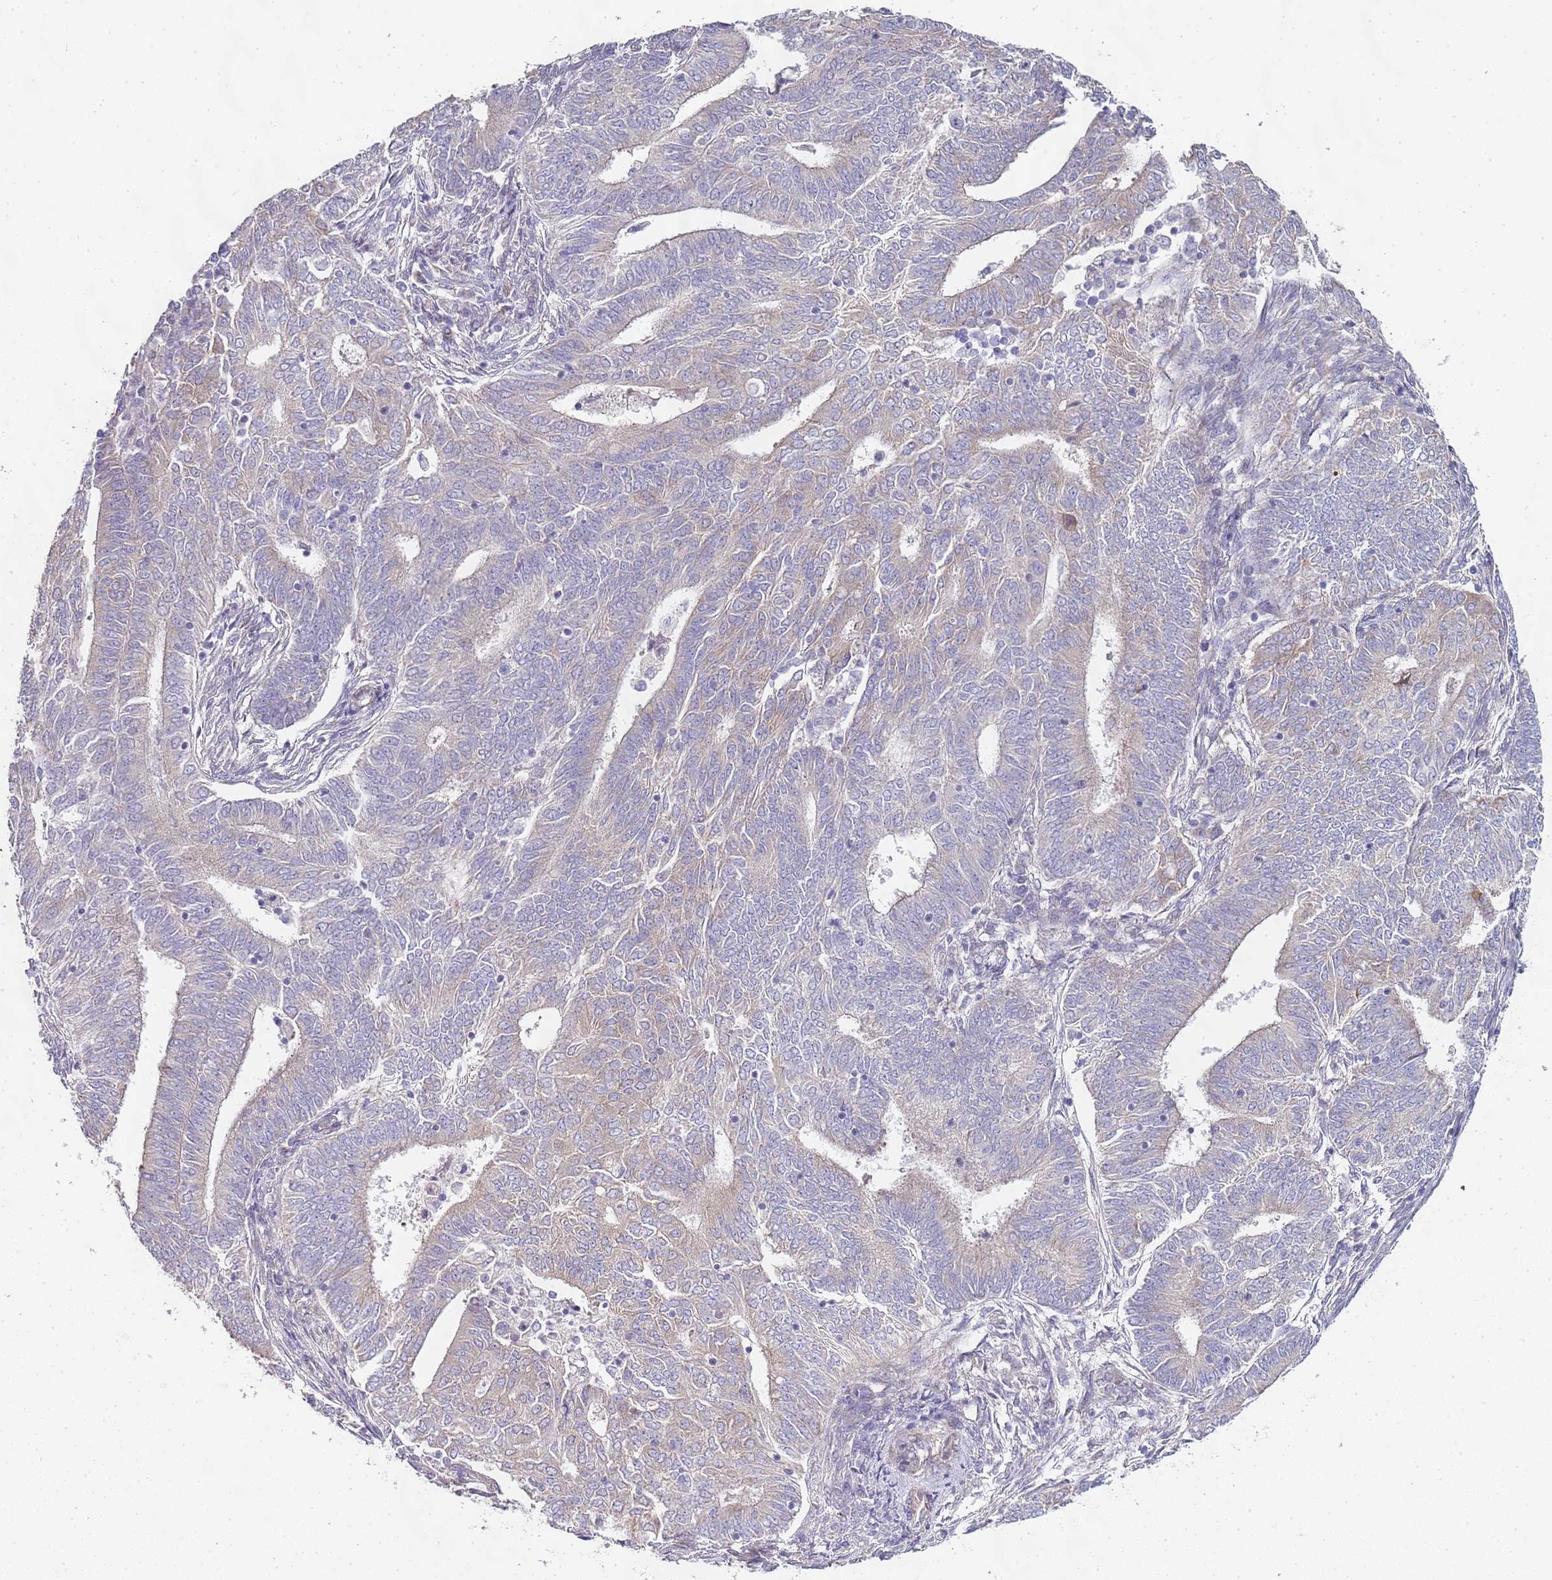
{"staining": {"intensity": "negative", "quantity": "none", "location": "none"}, "tissue": "endometrial cancer", "cell_type": "Tumor cells", "image_type": "cancer", "snomed": [{"axis": "morphology", "description": "Adenocarcinoma, NOS"}, {"axis": "topography", "description": "Endometrium"}], "caption": "This is an immunohistochemistry micrograph of endometrial adenocarcinoma. There is no staining in tumor cells.", "gene": "TBC1D9", "patient": {"sex": "female", "age": 62}}